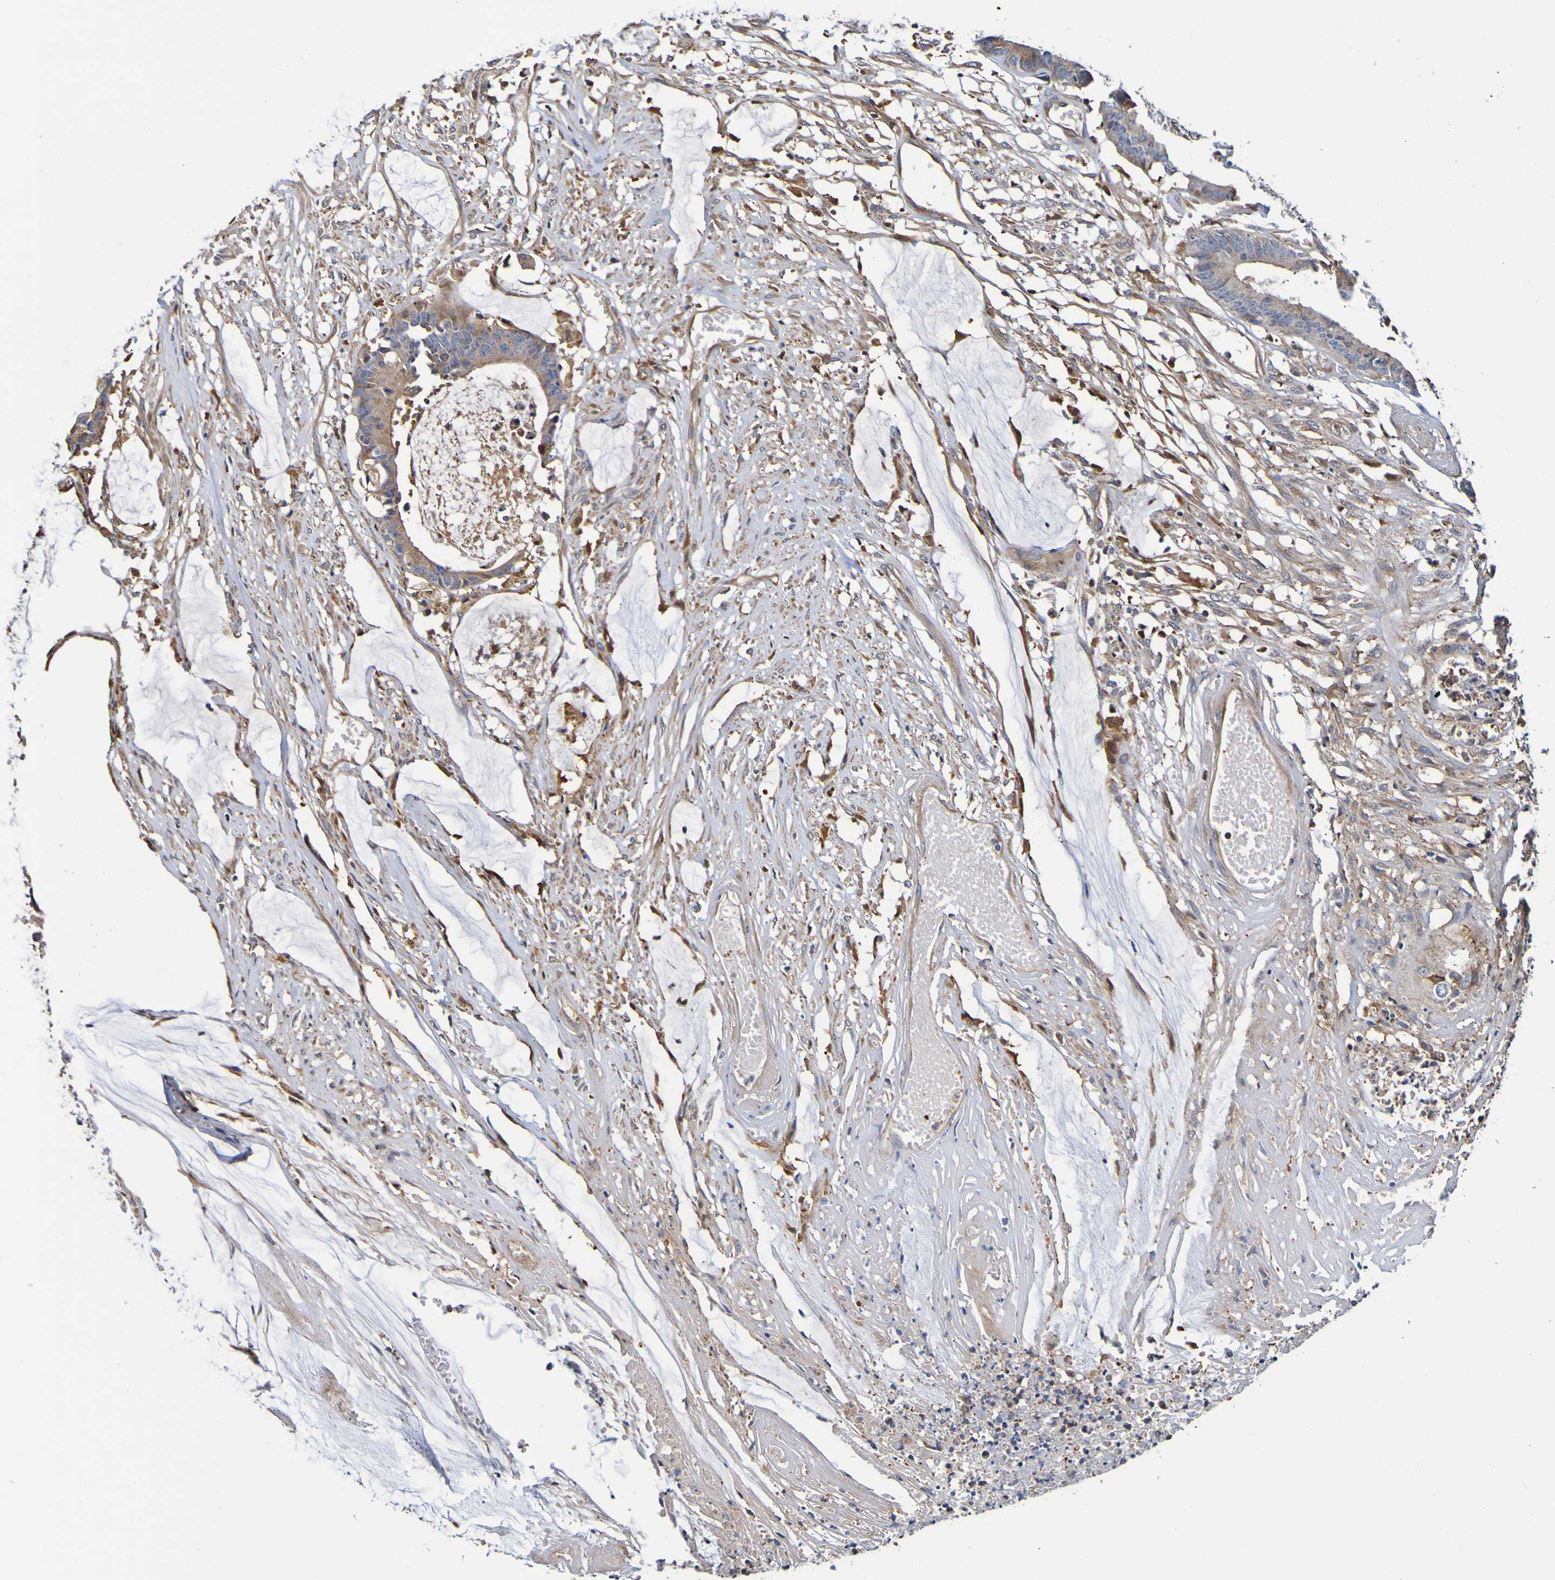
{"staining": {"intensity": "weak", "quantity": ">75%", "location": "cytoplasmic/membranous"}, "tissue": "colorectal cancer", "cell_type": "Tumor cells", "image_type": "cancer", "snomed": [{"axis": "morphology", "description": "Adenocarcinoma, NOS"}, {"axis": "topography", "description": "Rectum"}], "caption": "Weak cytoplasmic/membranous protein positivity is present in about >75% of tumor cells in colorectal adenocarcinoma.", "gene": "METAP2", "patient": {"sex": "female", "age": 66}}